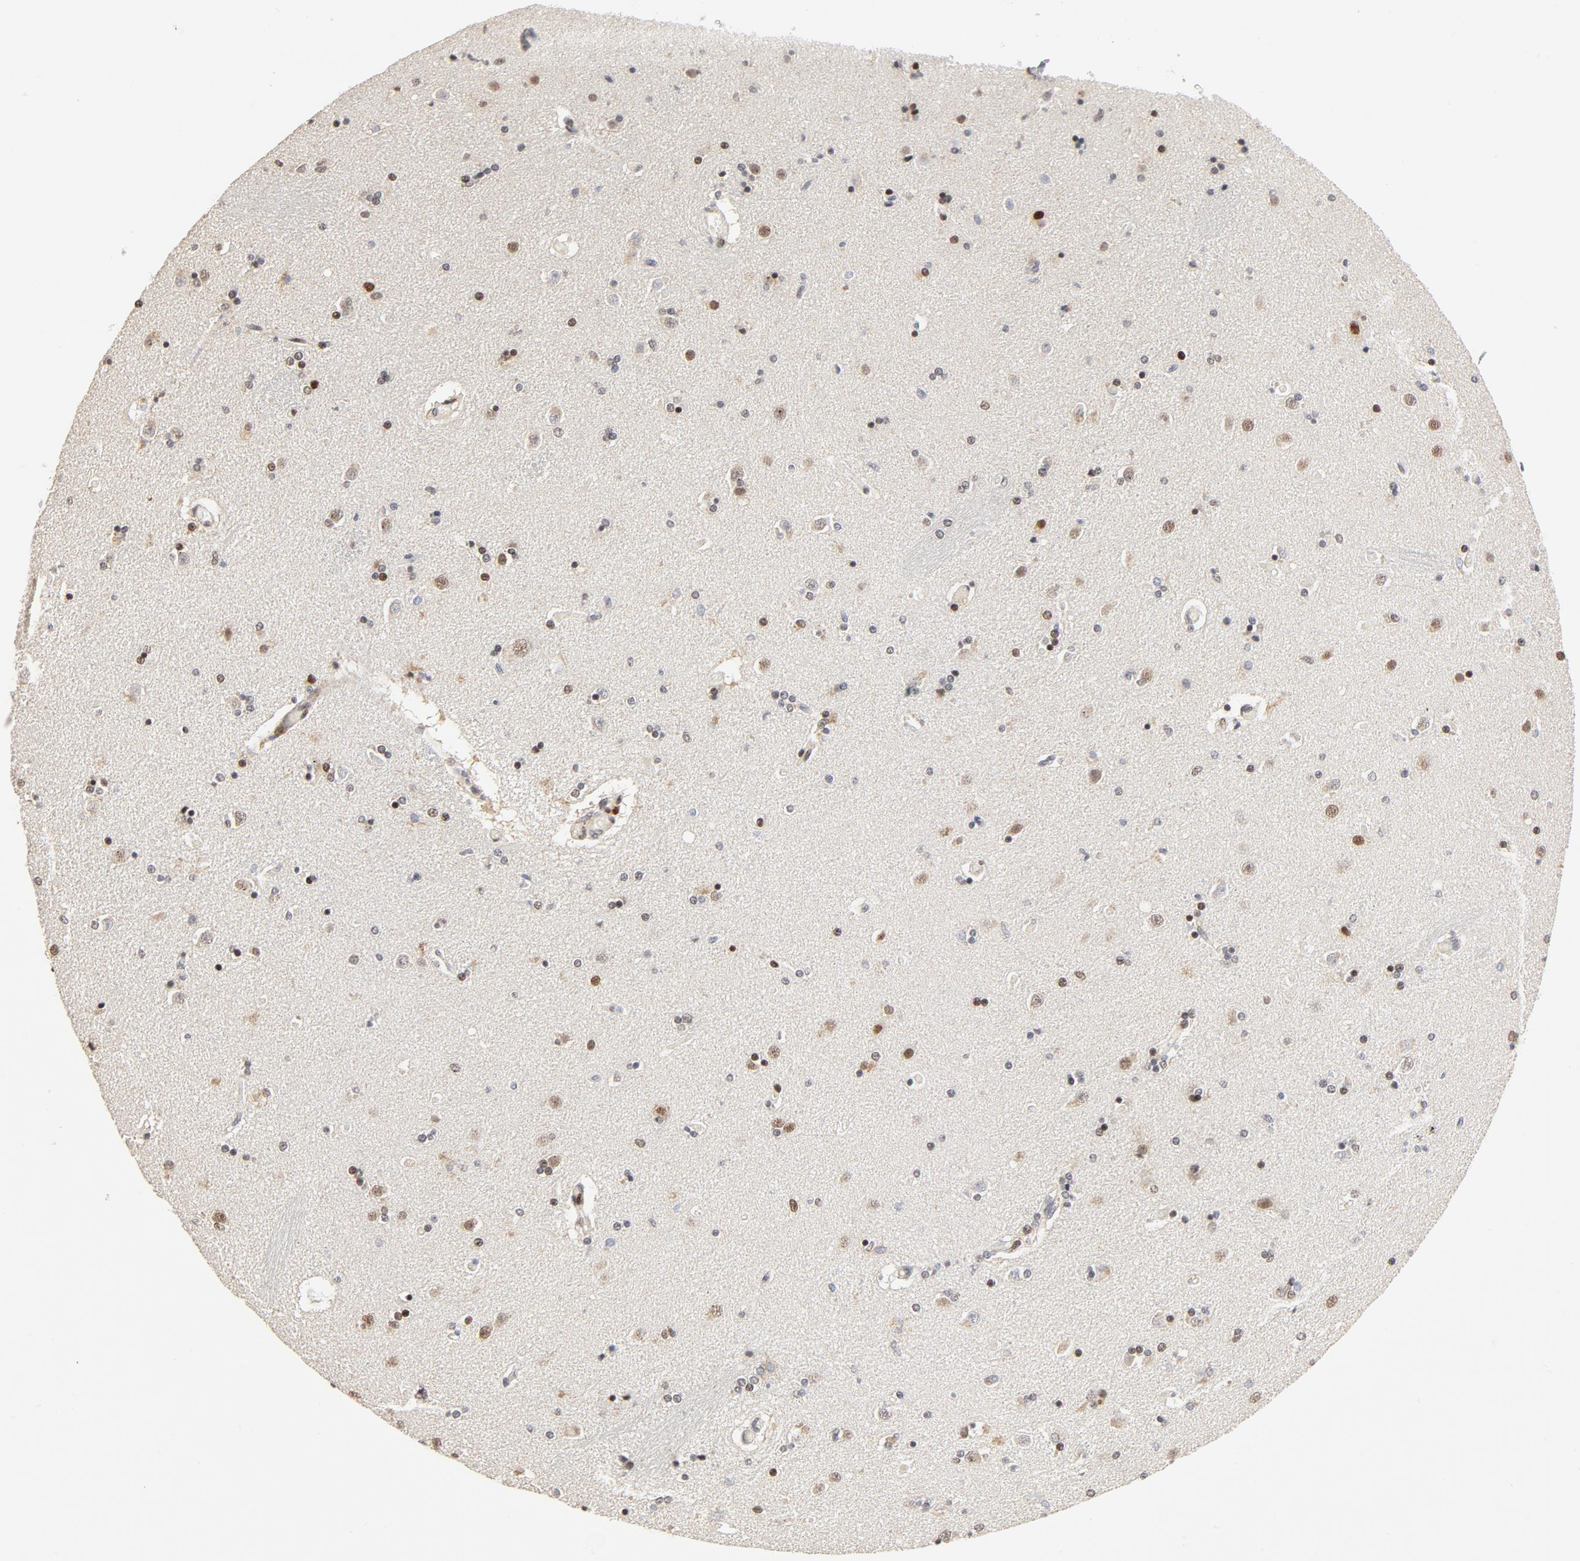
{"staining": {"intensity": "moderate", "quantity": "25%-75%", "location": "nuclear"}, "tissue": "caudate", "cell_type": "Glial cells", "image_type": "normal", "snomed": [{"axis": "morphology", "description": "Normal tissue, NOS"}, {"axis": "topography", "description": "Lateral ventricle wall"}], "caption": "Brown immunohistochemical staining in benign human caudate shows moderate nuclear staining in approximately 25%-75% of glial cells.", "gene": "GTF2I", "patient": {"sex": "female", "age": 54}}